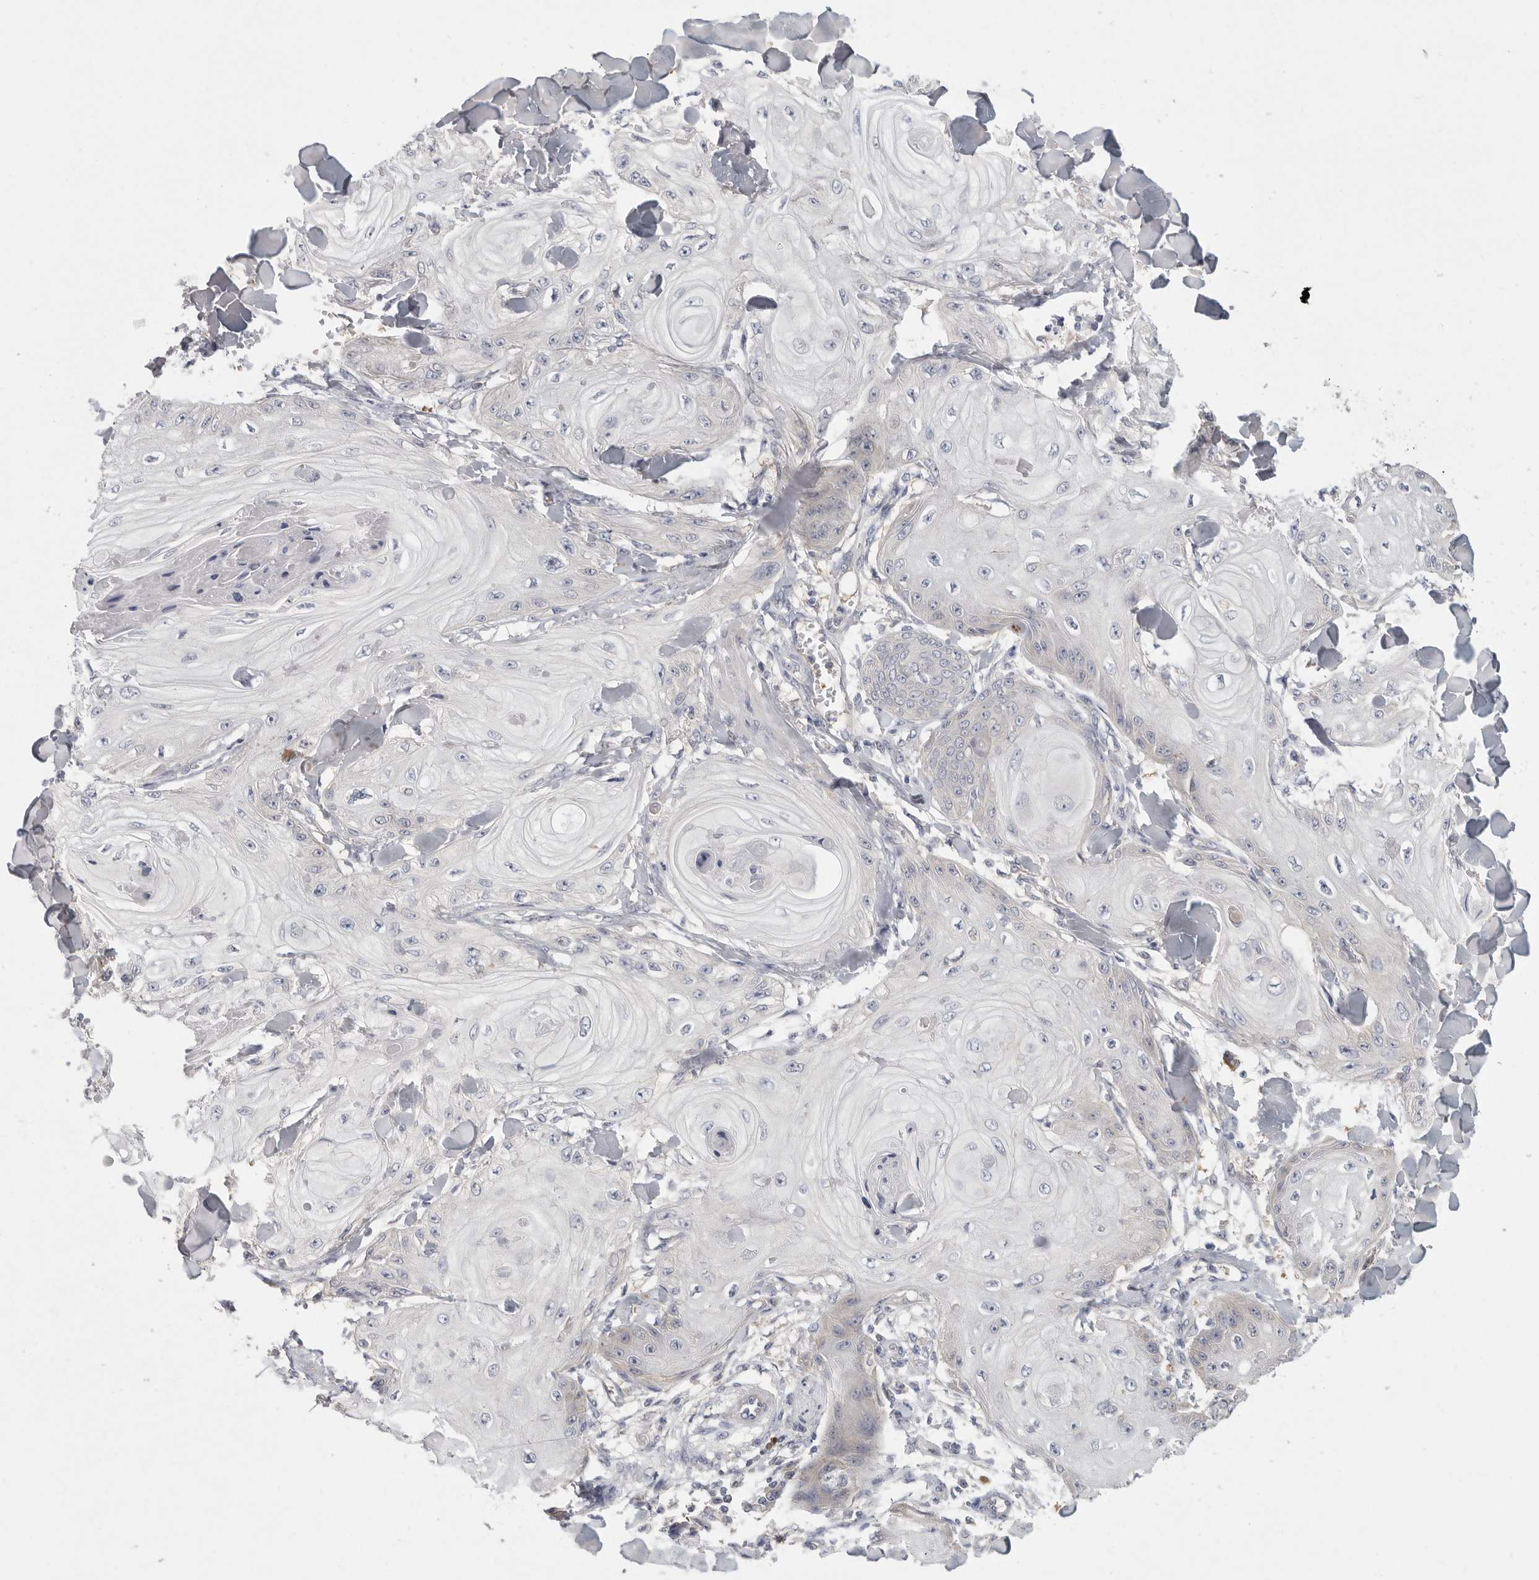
{"staining": {"intensity": "negative", "quantity": "none", "location": "none"}, "tissue": "skin cancer", "cell_type": "Tumor cells", "image_type": "cancer", "snomed": [{"axis": "morphology", "description": "Squamous cell carcinoma, NOS"}, {"axis": "topography", "description": "Skin"}], "caption": "This is an immunohistochemistry micrograph of squamous cell carcinoma (skin). There is no expression in tumor cells.", "gene": "CFAP298", "patient": {"sex": "male", "age": 74}}